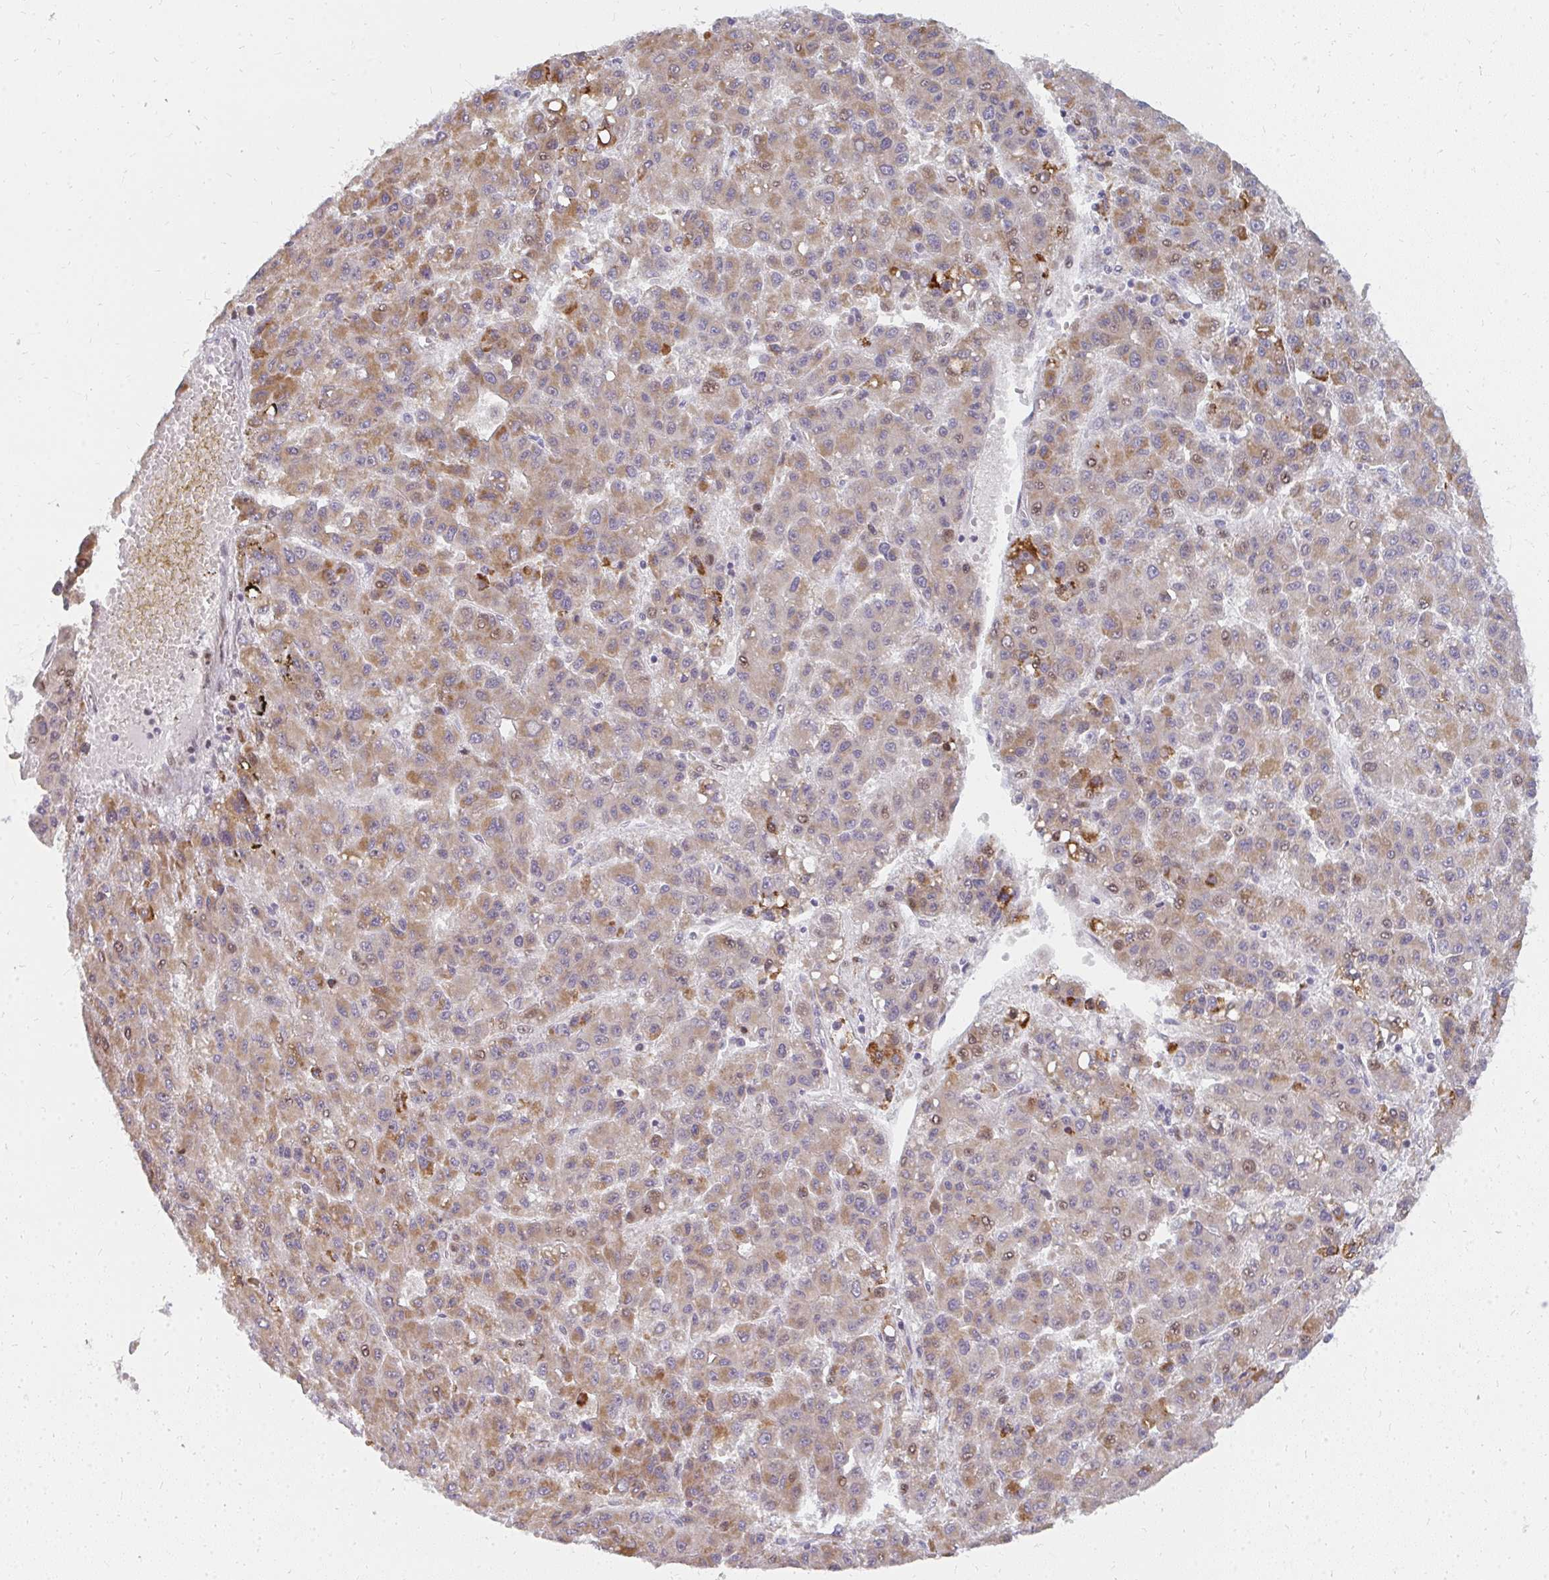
{"staining": {"intensity": "moderate", "quantity": ">75%", "location": "cytoplasmic/membranous,nuclear"}, "tissue": "liver cancer", "cell_type": "Tumor cells", "image_type": "cancer", "snomed": [{"axis": "morphology", "description": "Carcinoma, Hepatocellular, NOS"}, {"axis": "topography", "description": "Liver"}], "caption": "This micrograph displays hepatocellular carcinoma (liver) stained with IHC to label a protein in brown. The cytoplasmic/membranous and nuclear of tumor cells show moderate positivity for the protein. Nuclei are counter-stained blue.", "gene": "PLA2G5", "patient": {"sex": "male", "age": 70}}